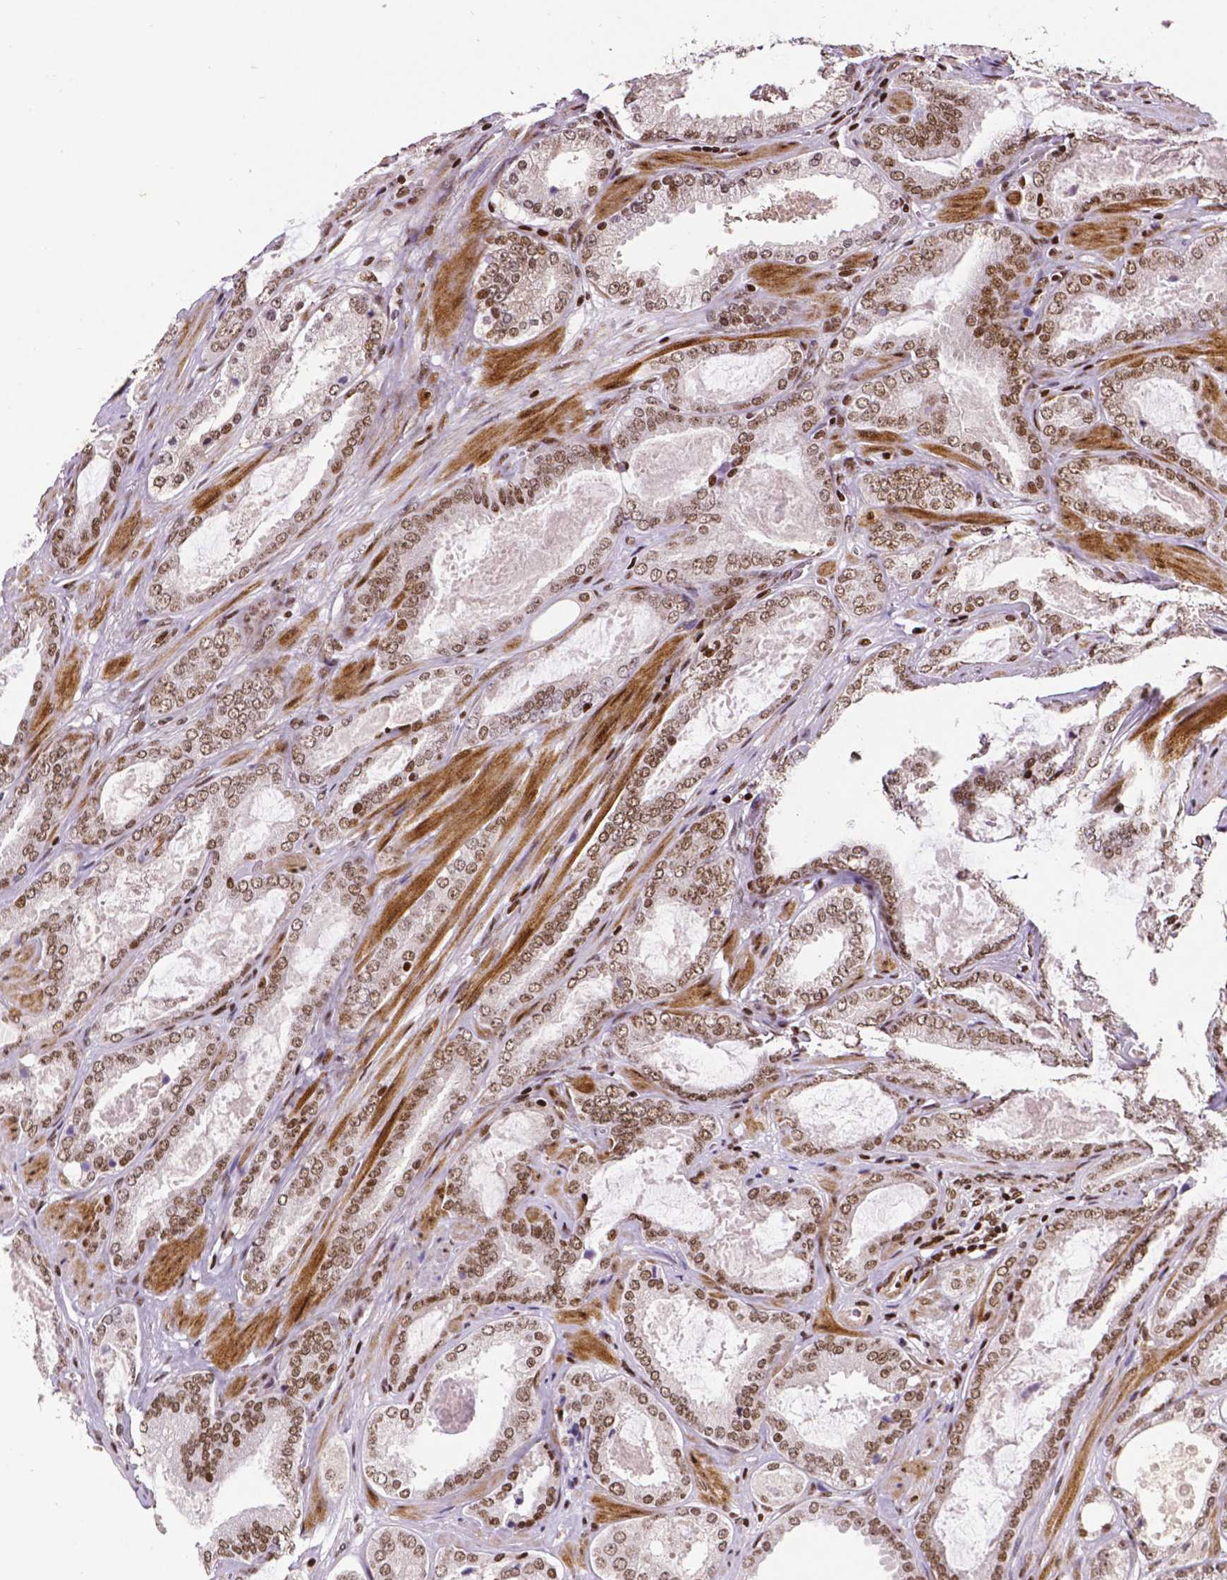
{"staining": {"intensity": "moderate", "quantity": ">75%", "location": "nuclear"}, "tissue": "prostate cancer", "cell_type": "Tumor cells", "image_type": "cancer", "snomed": [{"axis": "morphology", "description": "Adenocarcinoma, High grade"}, {"axis": "topography", "description": "Prostate"}], "caption": "This micrograph exhibits immunohistochemistry (IHC) staining of prostate cancer, with medium moderate nuclear staining in about >75% of tumor cells.", "gene": "CTCF", "patient": {"sex": "male", "age": 63}}